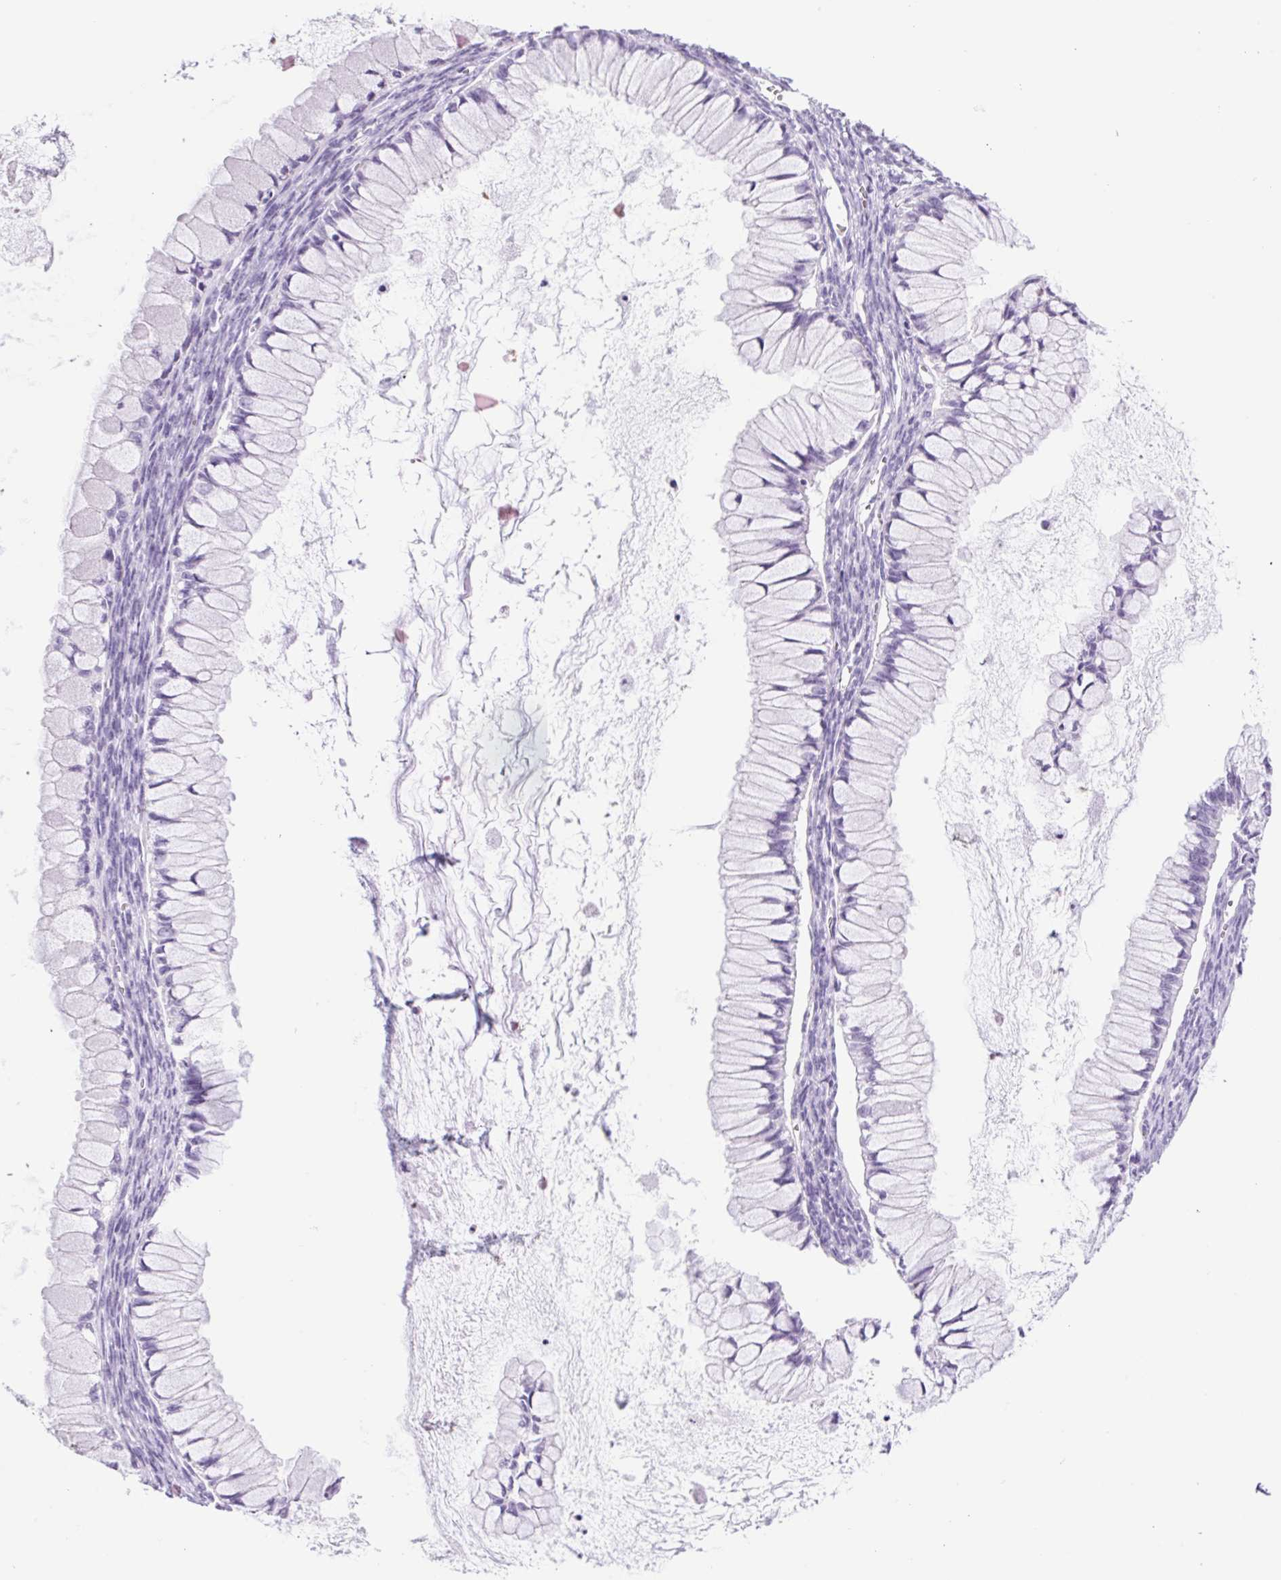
{"staining": {"intensity": "negative", "quantity": "none", "location": "none"}, "tissue": "ovarian cancer", "cell_type": "Tumor cells", "image_type": "cancer", "snomed": [{"axis": "morphology", "description": "Cystadenocarcinoma, mucinous, NOS"}, {"axis": "topography", "description": "Ovary"}], "caption": "IHC of human ovarian cancer (mucinous cystadenocarcinoma) demonstrates no positivity in tumor cells.", "gene": "SPACA5B", "patient": {"sex": "female", "age": 34}}